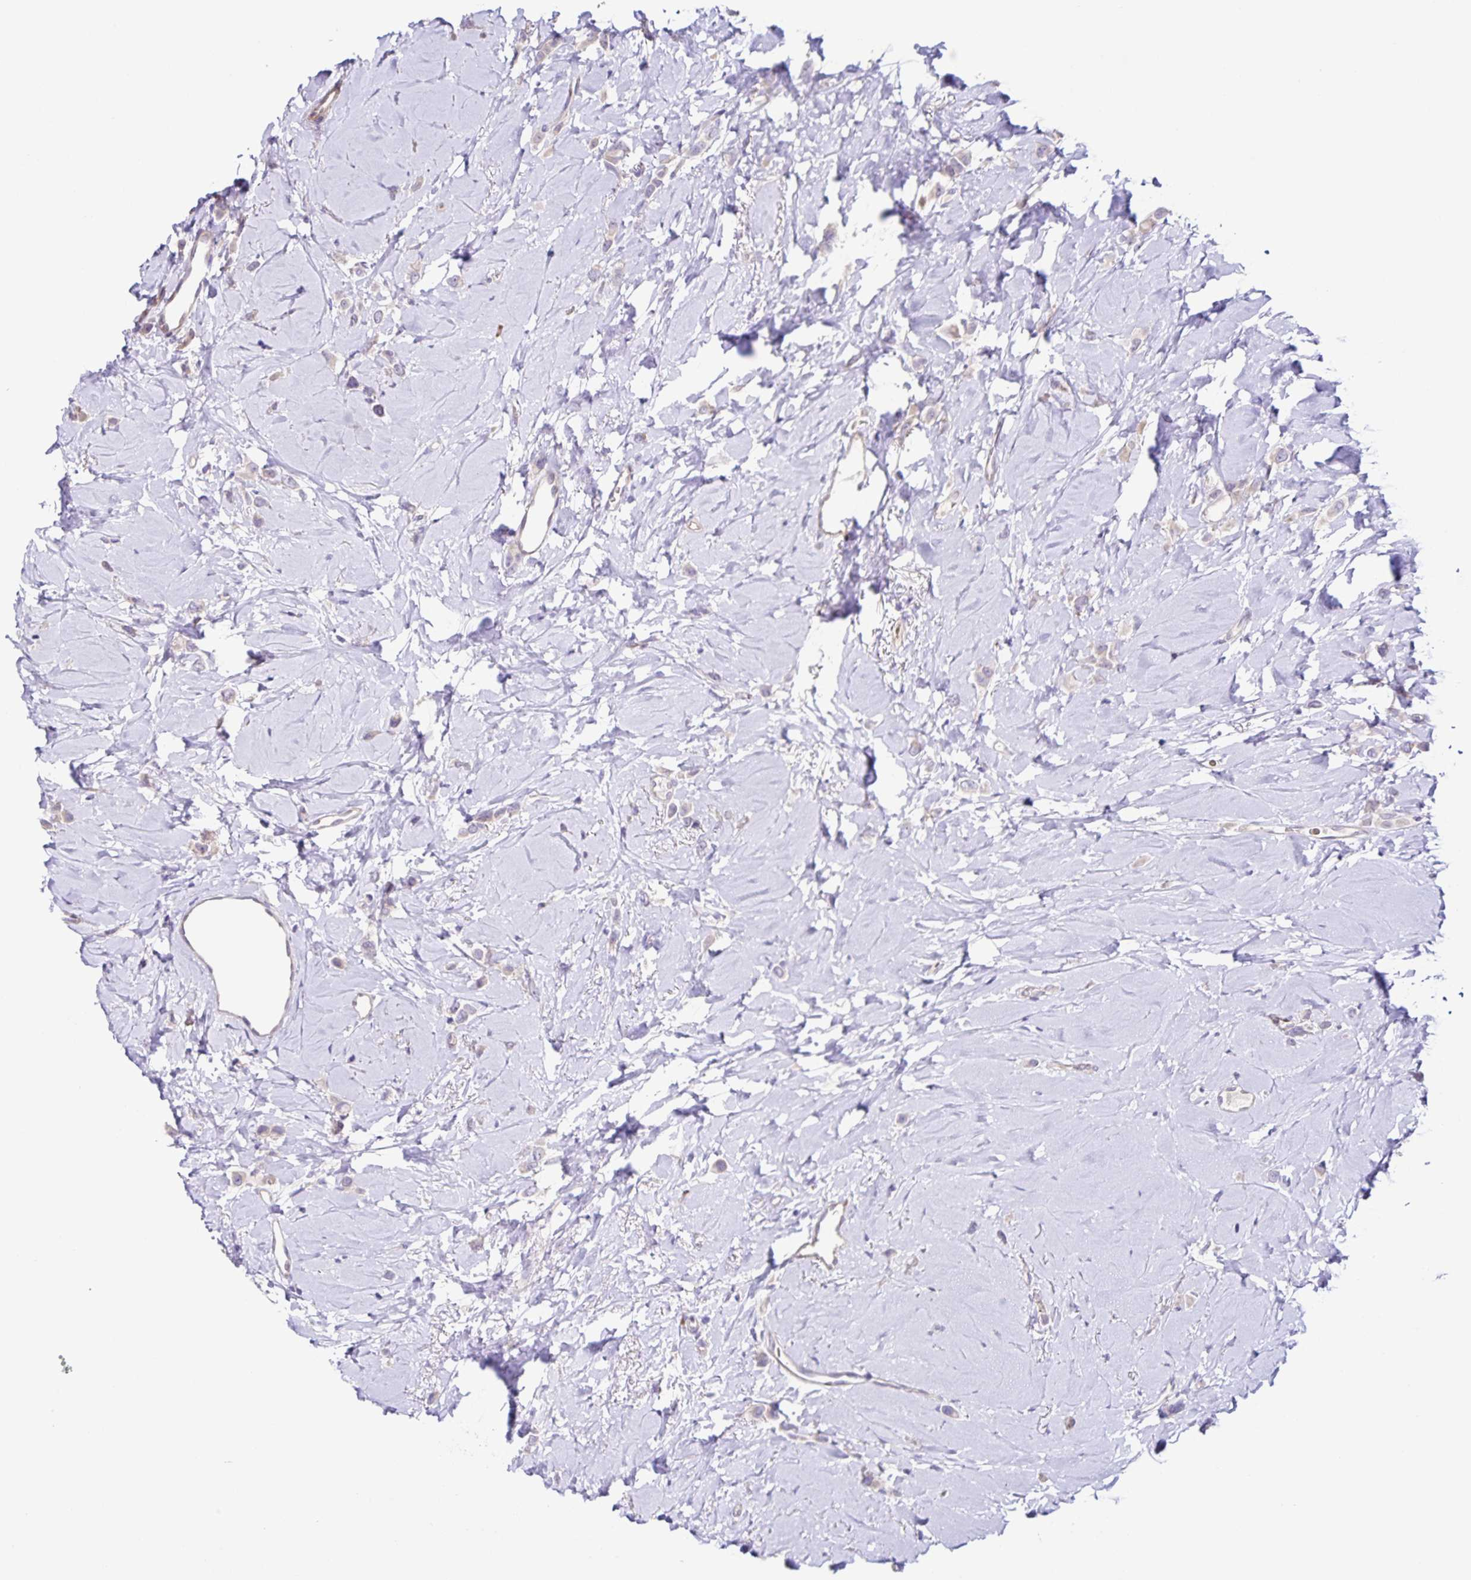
{"staining": {"intensity": "negative", "quantity": "none", "location": "none"}, "tissue": "breast cancer", "cell_type": "Tumor cells", "image_type": "cancer", "snomed": [{"axis": "morphology", "description": "Lobular carcinoma"}, {"axis": "topography", "description": "Breast"}], "caption": "IHC of breast lobular carcinoma demonstrates no expression in tumor cells.", "gene": "RNFT2", "patient": {"sex": "female", "age": 66}}